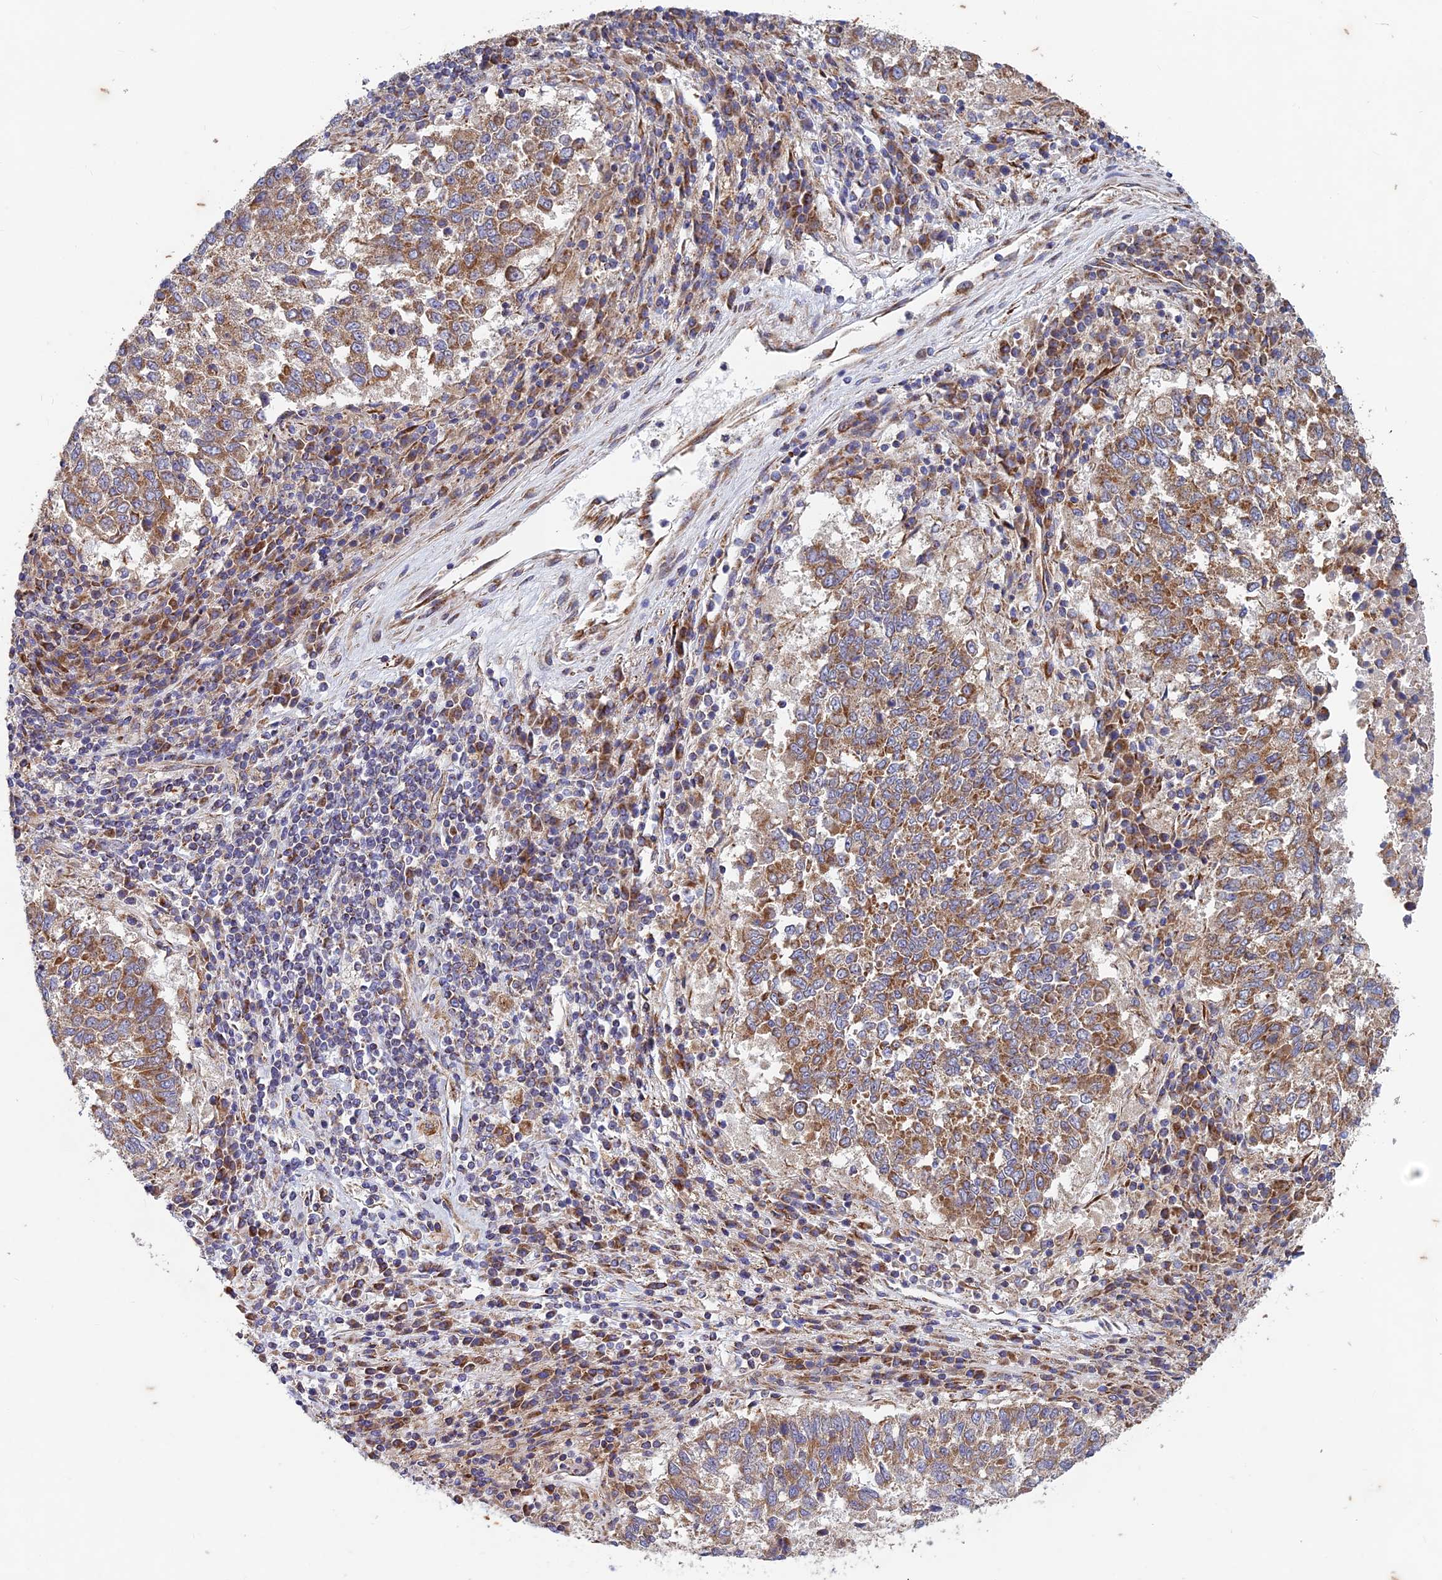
{"staining": {"intensity": "moderate", "quantity": "25%-75%", "location": "cytoplasmic/membranous"}, "tissue": "lung cancer", "cell_type": "Tumor cells", "image_type": "cancer", "snomed": [{"axis": "morphology", "description": "Squamous cell carcinoma, NOS"}, {"axis": "topography", "description": "Lung"}], "caption": "Brown immunohistochemical staining in squamous cell carcinoma (lung) shows moderate cytoplasmic/membranous staining in about 25%-75% of tumor cells.", "gene": "AP4S1", "patient": {"sex": "male", "age": 73}}